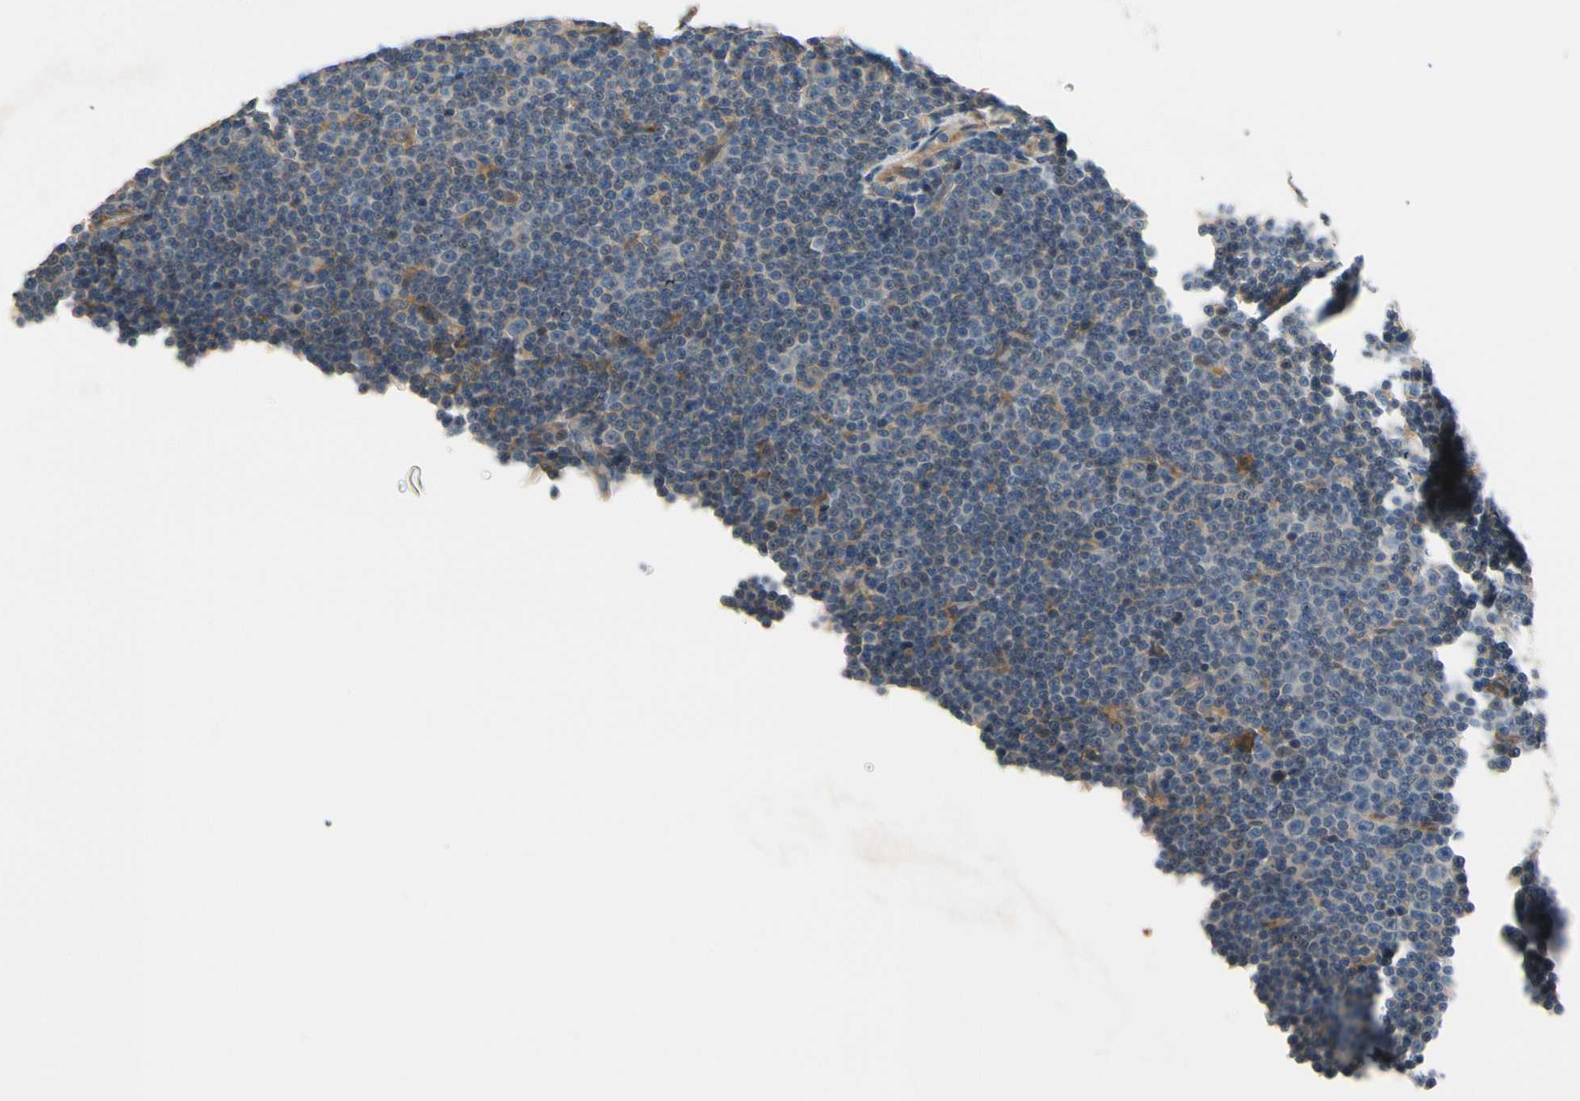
{"staining": {"intensity": "negative", "quantity": "none", "location": "none"}, "tissue": "lymphoma", "cell_type": "Tumor cells", "image_type": "cancer", "snomed": [{"axis": "morphology", "description": "Malignant lymphoma, non-Hodgkin's type, Low grade"}, {"axis": "topography", "description": "Lymph node"}], "caption": "The micrograph reveals no significant positivity in tumor cells of low-grade malignant lymphoma, non-Hodgkin's type.", "gene": "SIGLEC5", "patient": {"sex": "female", "age": 67}}